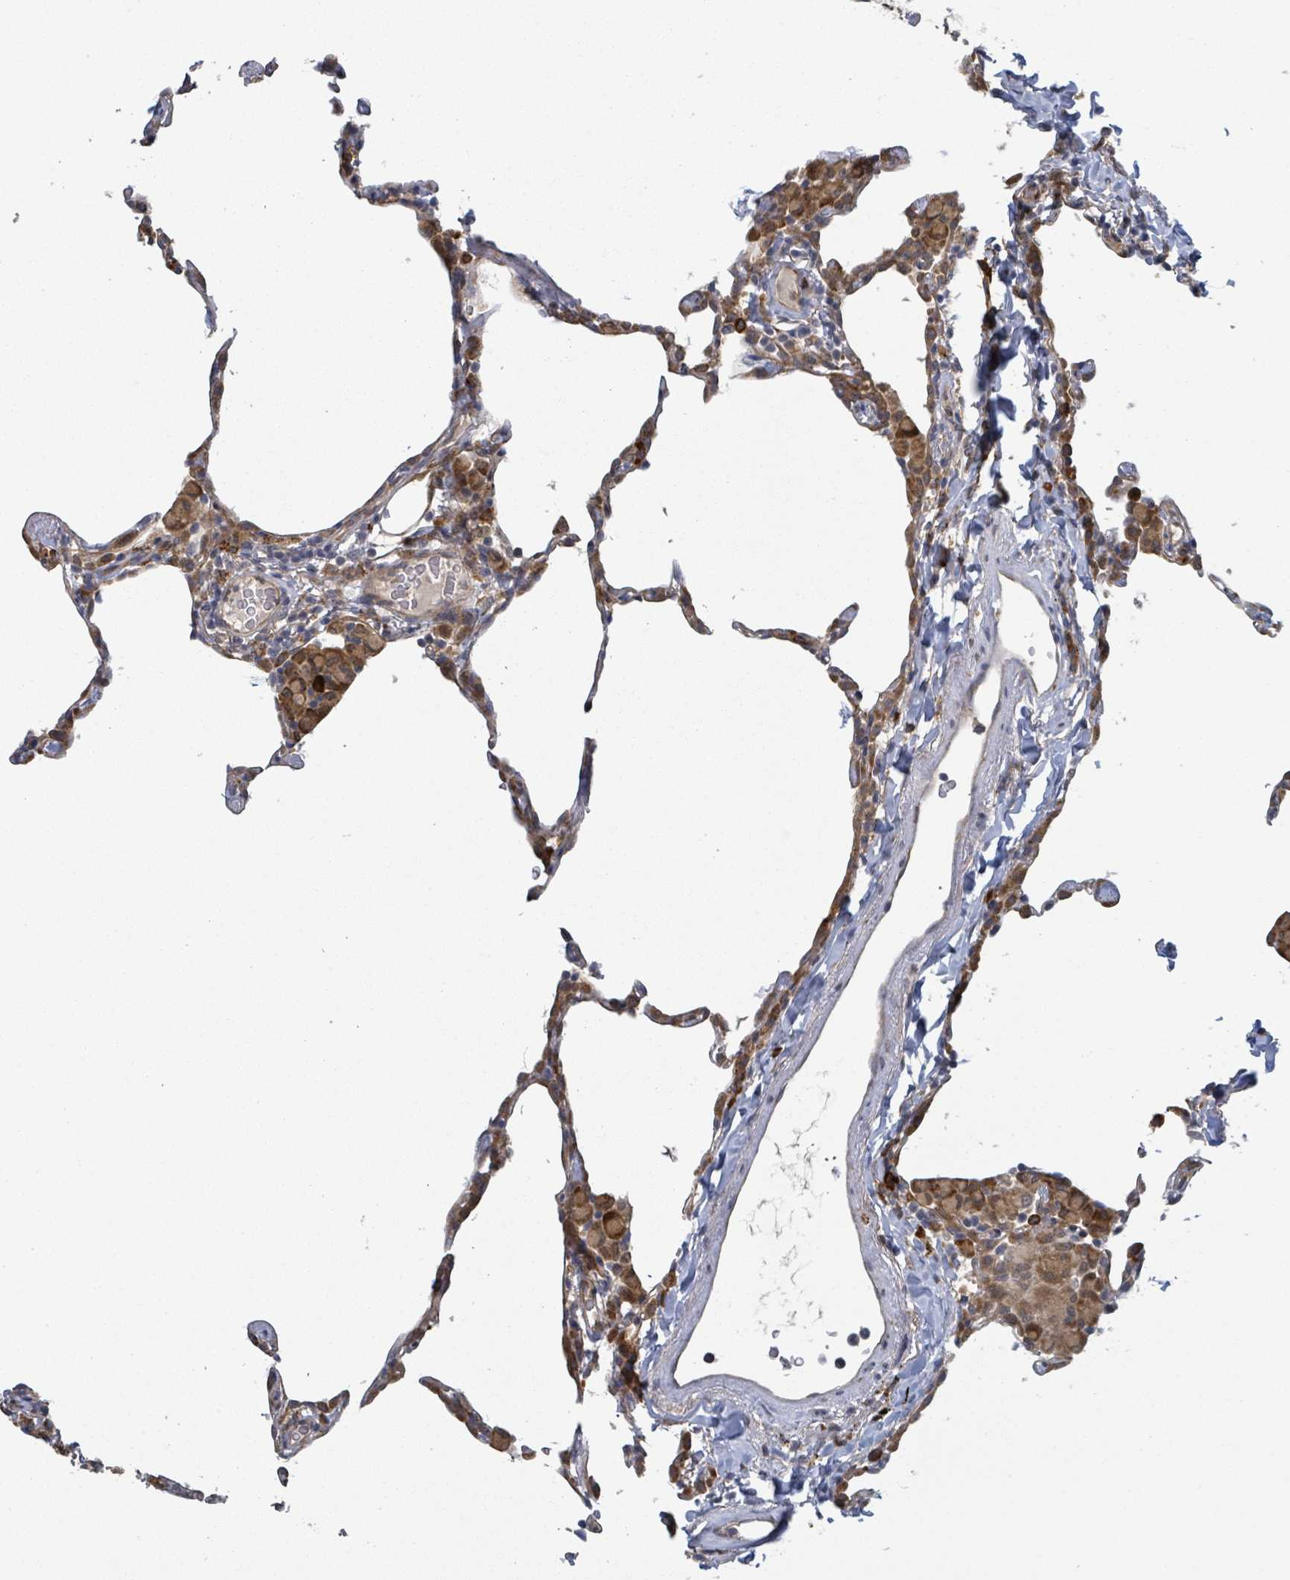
{"staining": {"intensity": "moderate", "quantity": "25%-75%", "location": "cytoplasmic/membranous"}, "tissue": "lung", "cell_type": "Alveolar cells", "image_type": "normal", "snomed": [{"axis": "morphology", "description": "Normal tissue, NOS"}, {"axis": "topography", "description": "Lung"}], "caption": "Brown immunohistochemical staining in unremarkable human lung shows moderate cytoplasmic/membranous positivity in approximately 25%-75% of alveolar cells. (IHC, brightfield microscopy, high magnification).", "gene": "SHROOM2", "patient": {"sex": "female", "age": 57}}